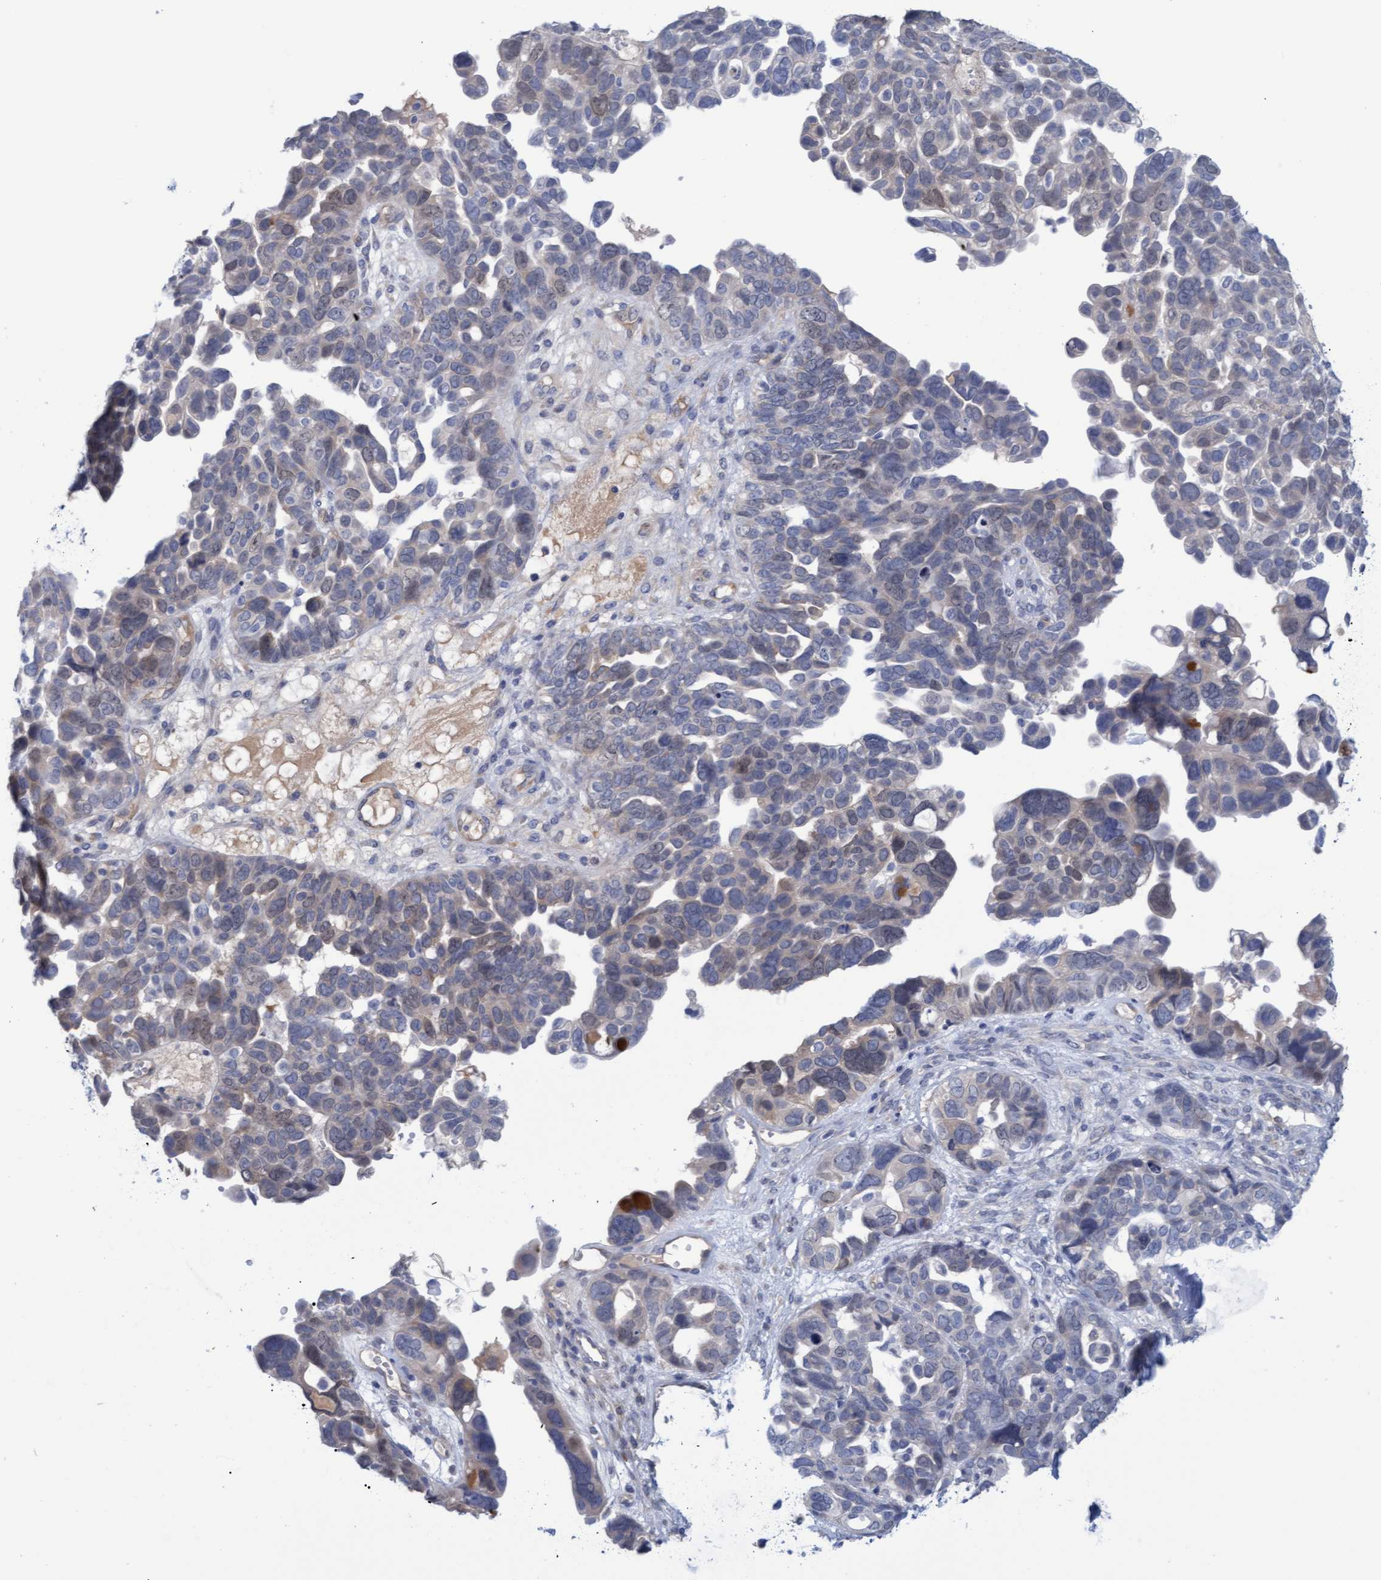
{"staining": {"intensity": "negative", "quantity": "none", "location": "none"}, "tissue": "ovarian cancer", "cell_type": "Tumor cells", "image_type": "cancer", "snomed": [{"axis": "morphology", "description": "Cystadenocarcinoma, mucinous, NOS"}, {"axis": "topography", "description": "Ovary"}], "caption": "DAB immunohistochemical staining of ovarian cancer reveals no significant staining in tumor cells.", "gene": "STXBP1", "patient": {"sex": "female", "age": 61}}